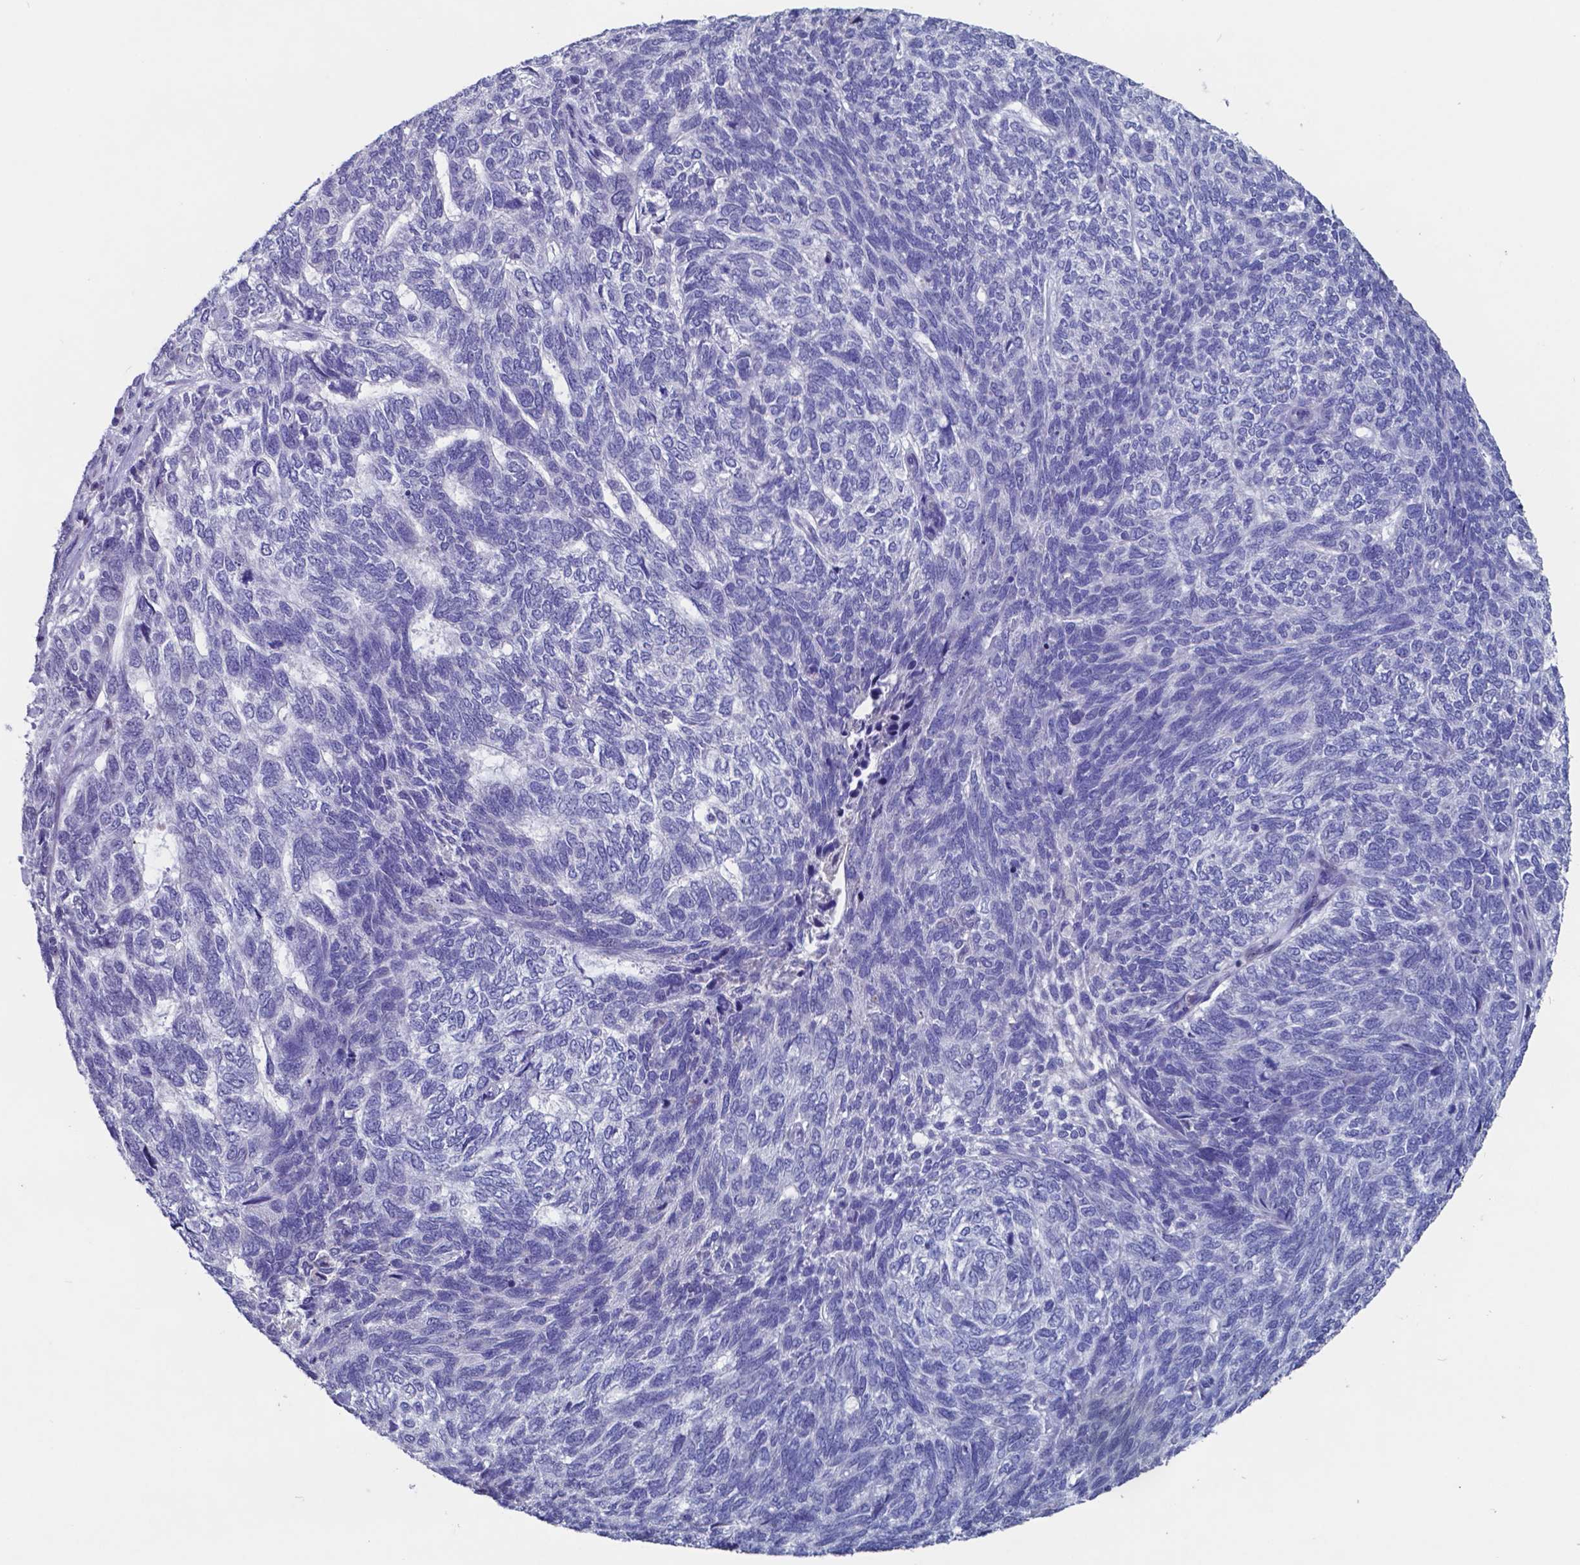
{"staining": {"intensity": "negative", "quantity": "none", "location": "none"}, "tissue": "skin cancer", "cell_type": "Tumor cells", "image_type": "cancer", "snomed": [{"axis": "morphology", "description": "Basal cell carcinoma"}, {"axis": "topography", "description": "Skin"}], "caption": "Human skin cancer stained for a protein using IHC demonstrates no expression in tumor cells.", "gene": "TTR", "patient": {"sex": "female", "age": 65}}